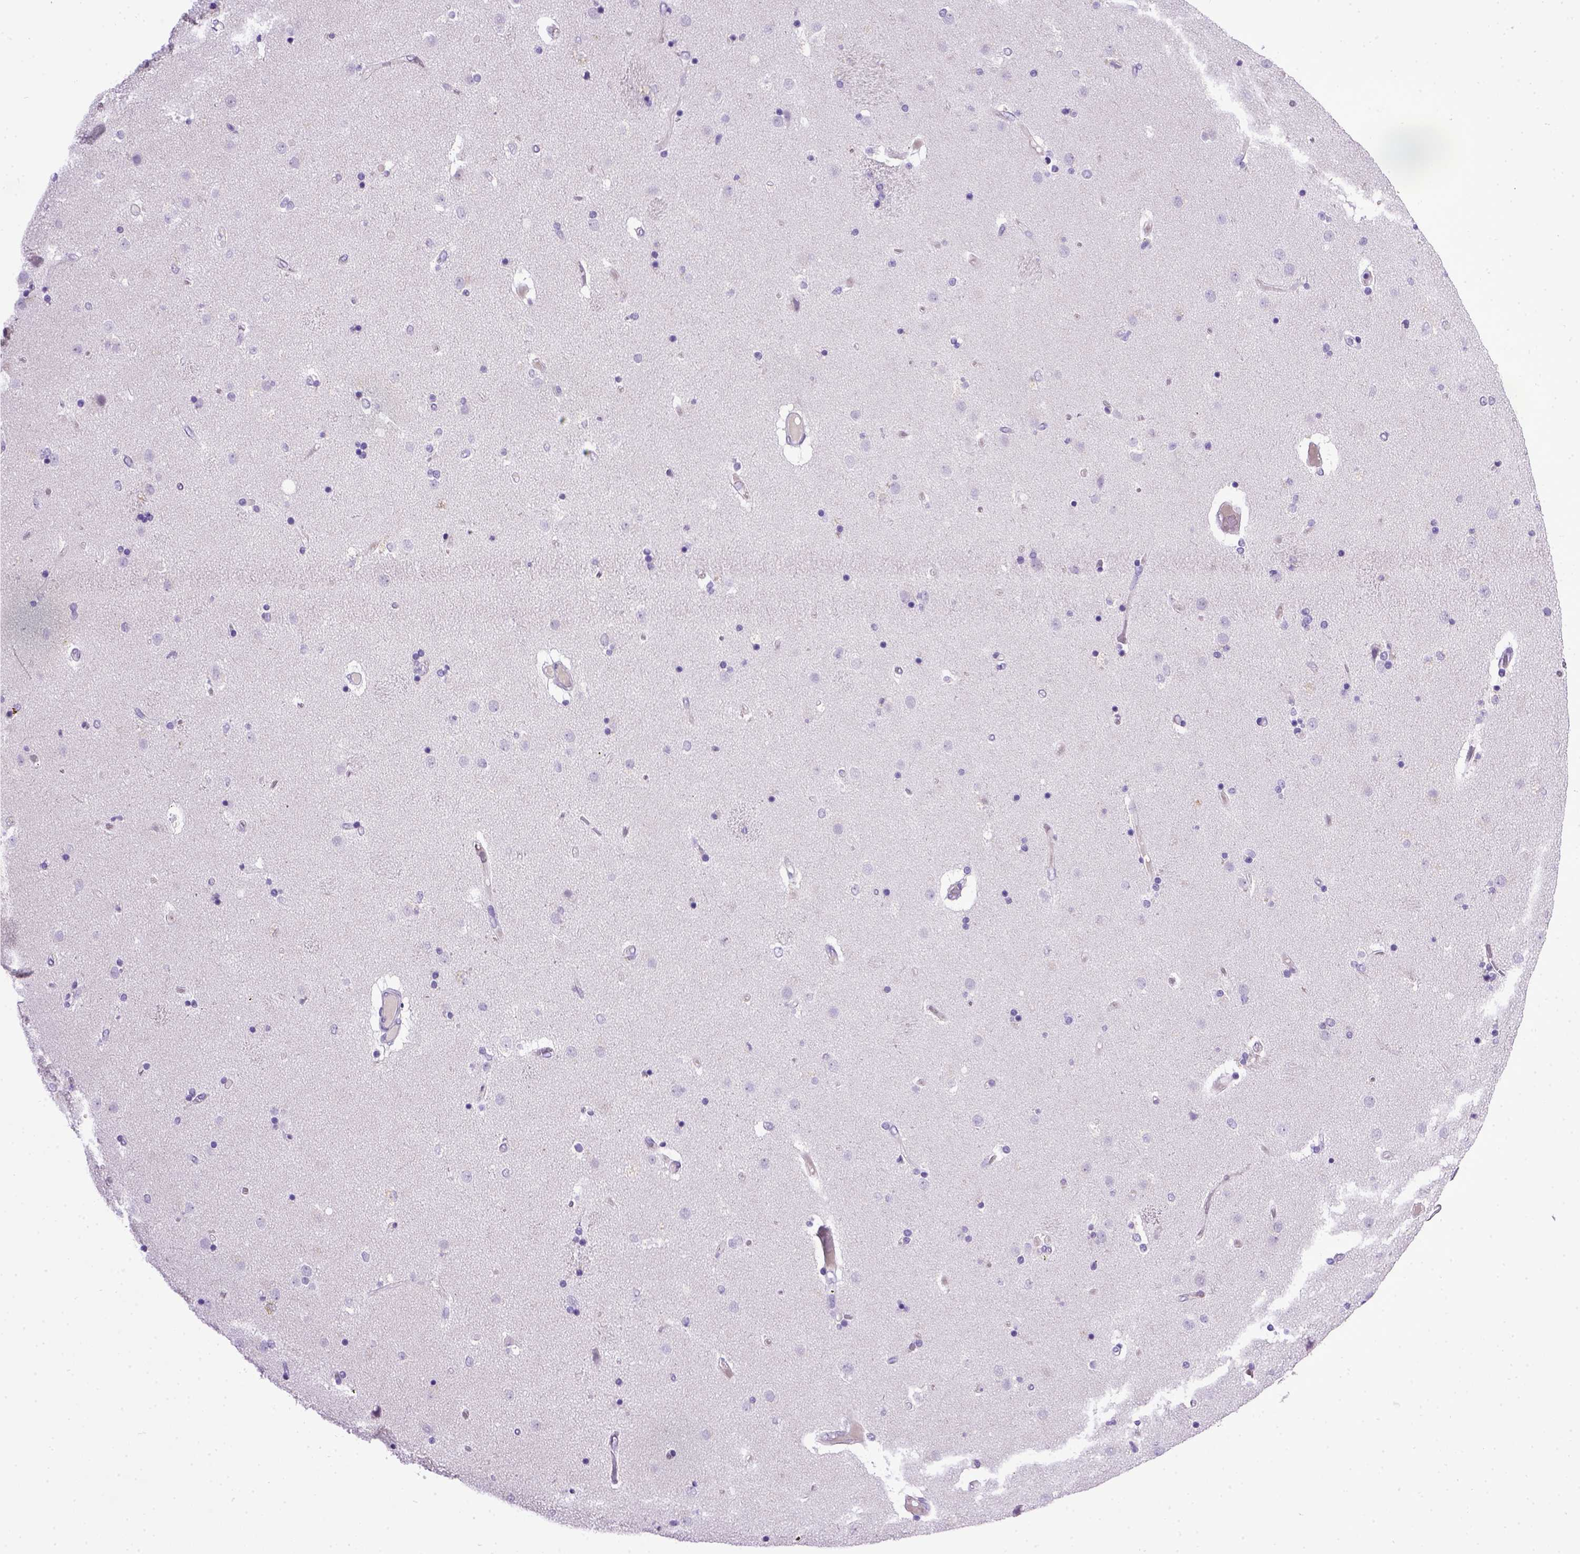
{"staining": {"intensity": "negative", "quantity": "none", "location": "none"}, "tissue": "caudate", "cell_type": "Glial cells", "image_type": "normal", "snomed": [{"axis": "morphology", "description": "Normal tissue, NOS"}, {"axis": "topography", "description": "Lateral ventricle wall"}], "caption": "Immunohistochemistry image of benign caudate: caudate stained with DAB (3,3'-diaminobenzidine) displays no significant protein positivity in glial cells.", "gene": "CDH1", "patient": {"sex": "female", "age": 71}}